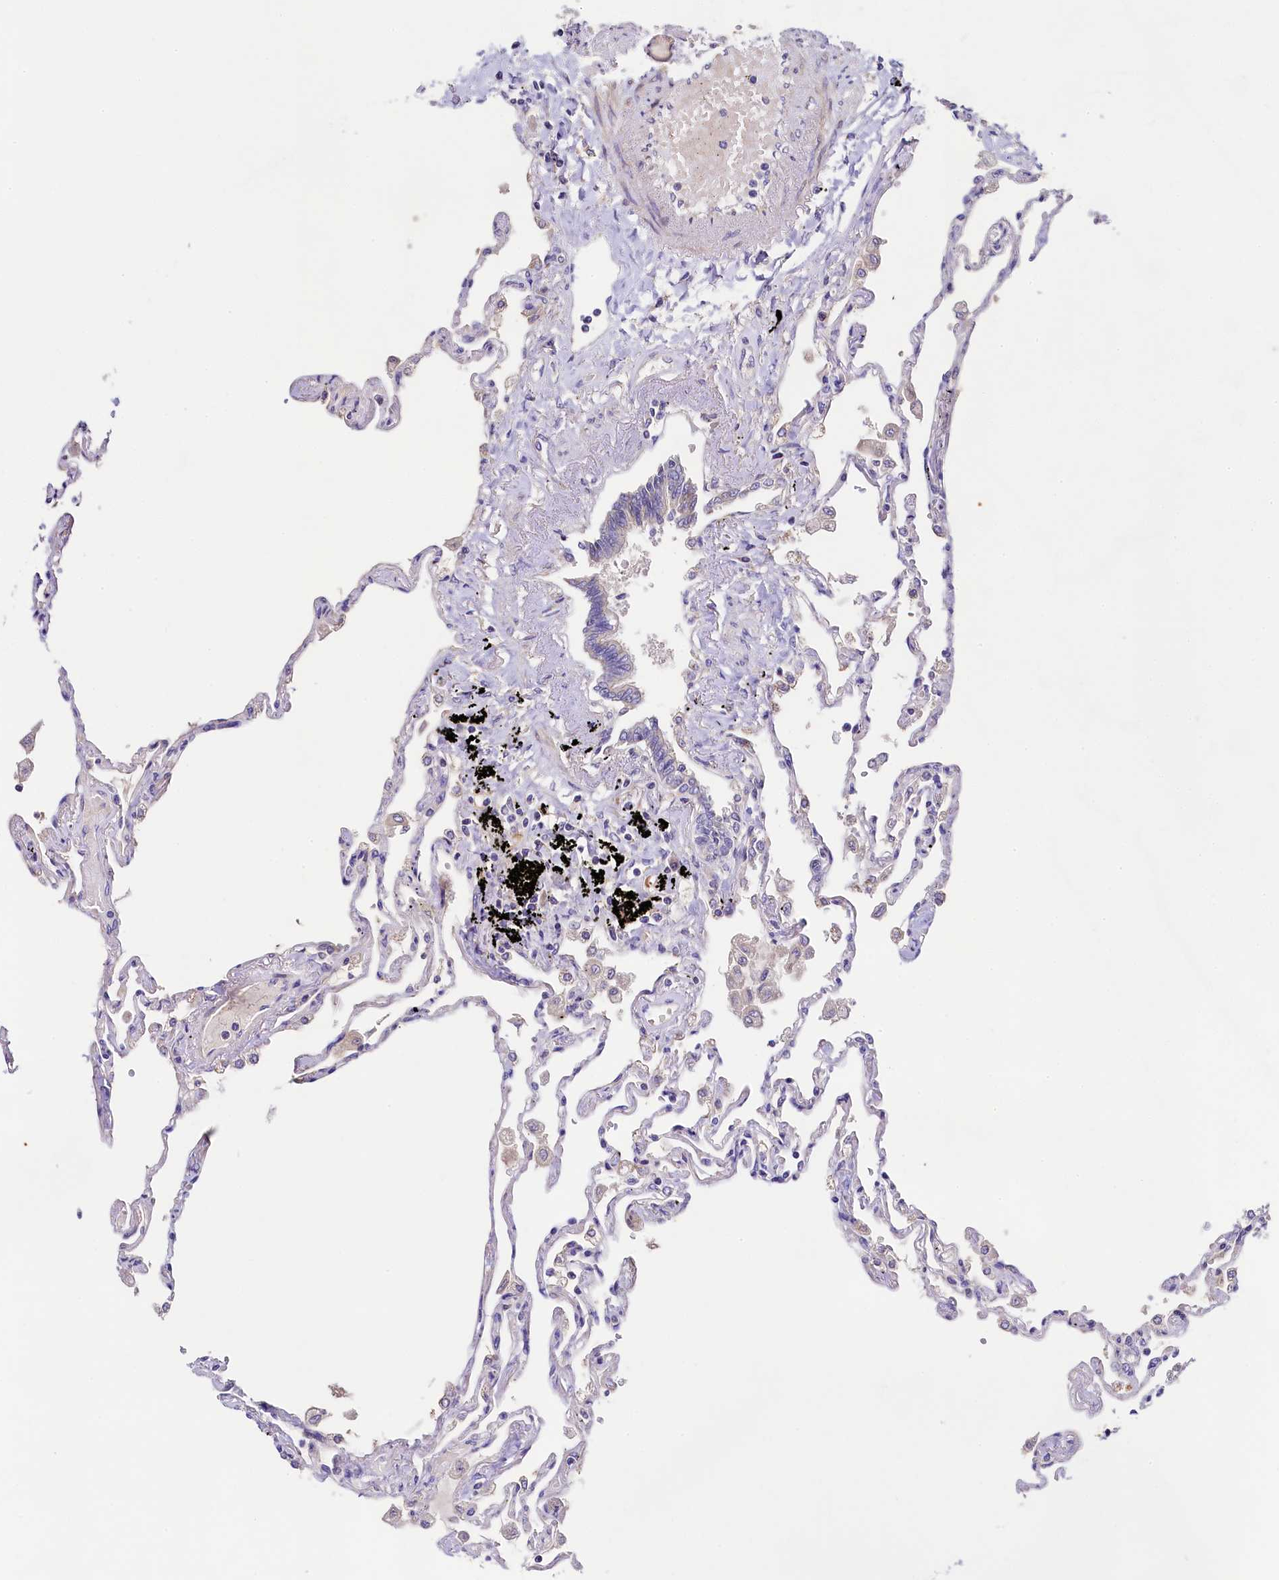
{"staining": {"intensity": "negative", "quantity": "none", "location": "none"}, "tissue": "lung", "cell_type": "Alveolar cells", "image_type": "normal", "snomed": [{"axis": "morphology", "description": "Normal tissue, NOS"}, {"axis": "topography", "description": "Lung"}], "caption": "The image reveals no staining of alveolar cells in benign lung.", "gene": "FXYD6", "patient": {"sex": "female", "age": 67}}